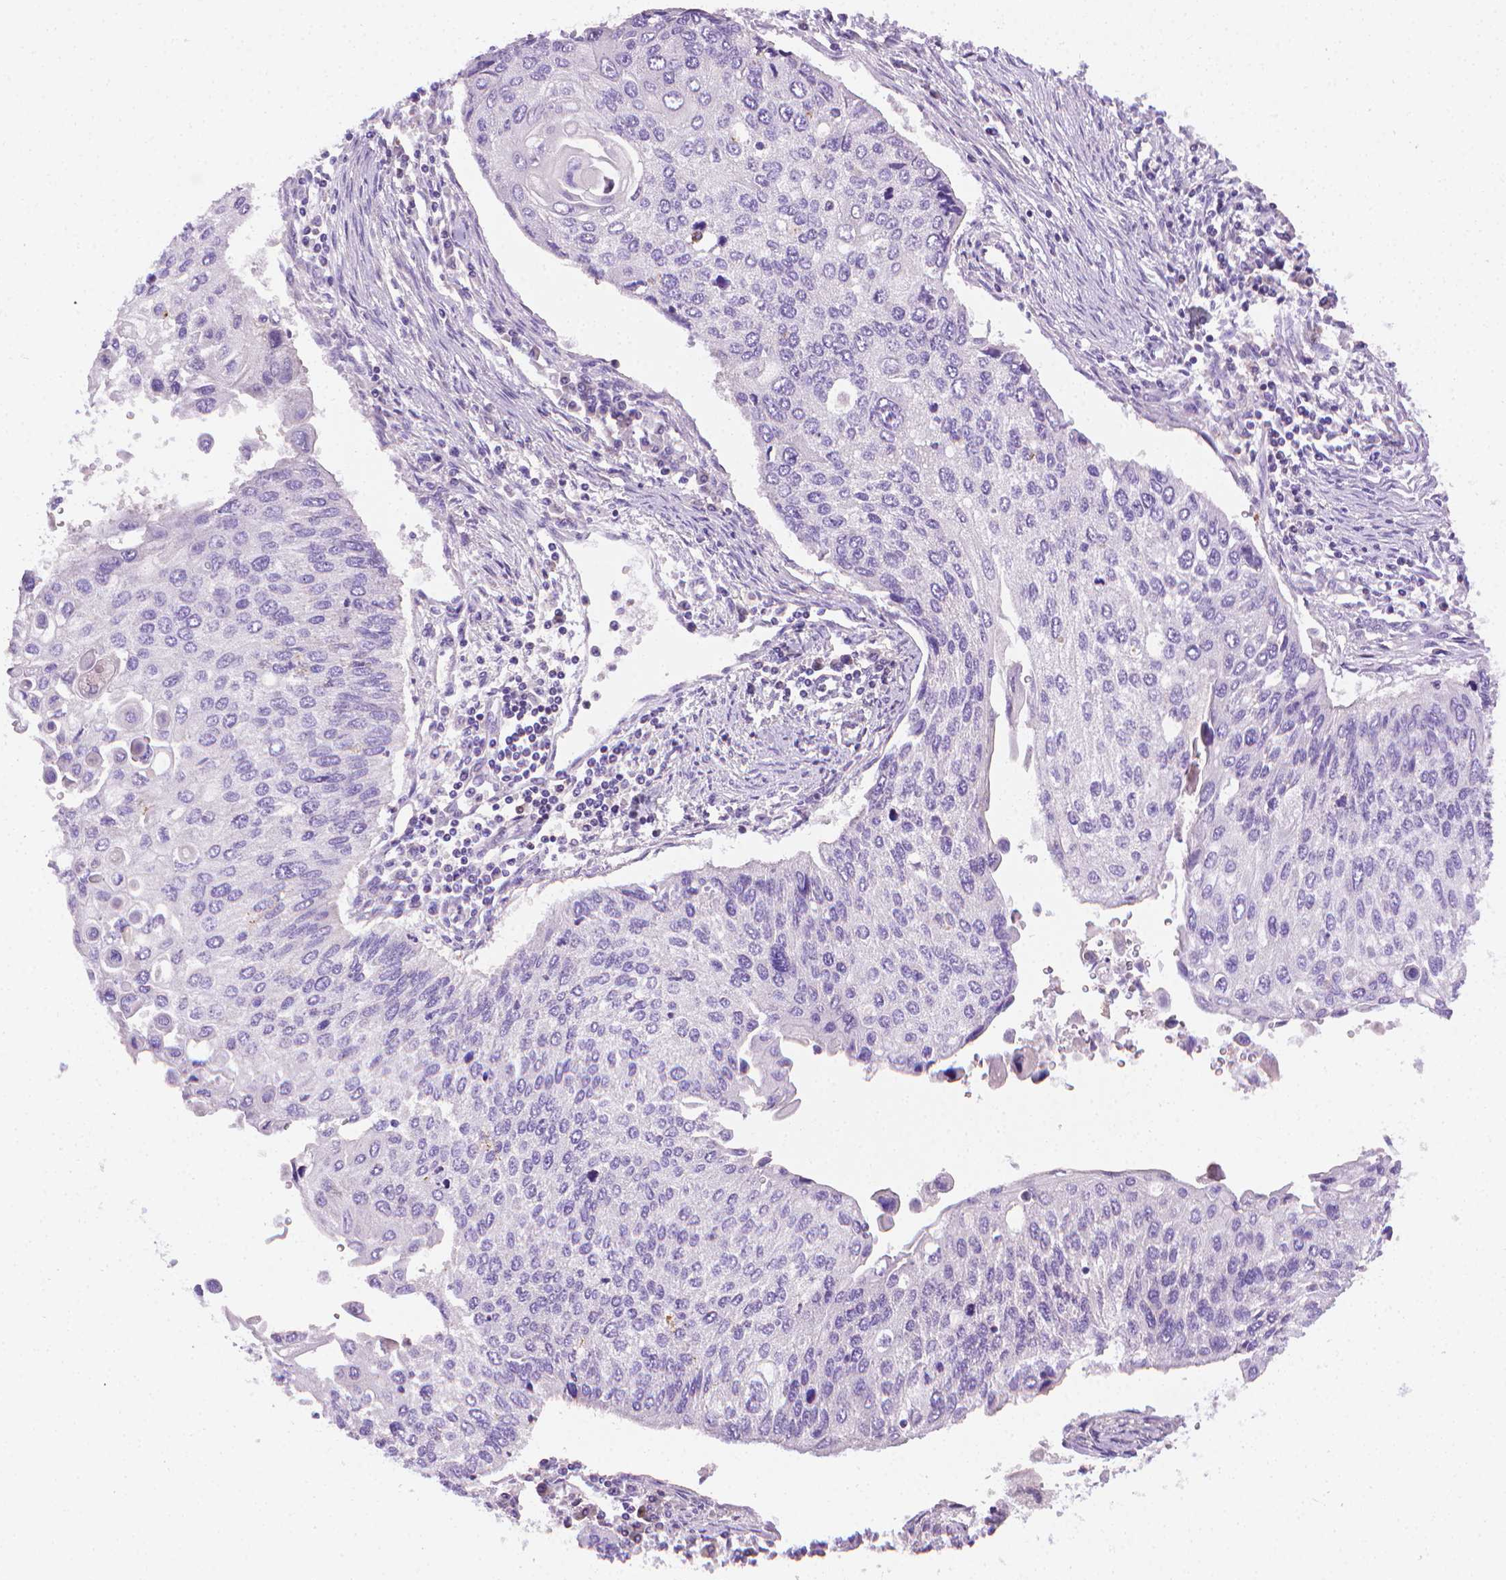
{"staining": {"intensity": "negative", "quantity": "none", "location": "none"}, "tissue": "lung cancer", "cell_type": "Tumor cells", "image_type": "cancer", "snomed": [{"axis": "morphology", "description": "Squamous cell carcinoma, NOS"}, {"axis": "morphology", "description": "Squamous cell carcinoma, metastatic, NOS"}, {"axis": "topography", "description": "Lung"}], "caption": "The photomicrograph displays no significant staining in tumor cells of metastatic squamous cell carcinoma (lung).", "gene": "SLC51B", "patient": {"sex": "male", "age": 63}}